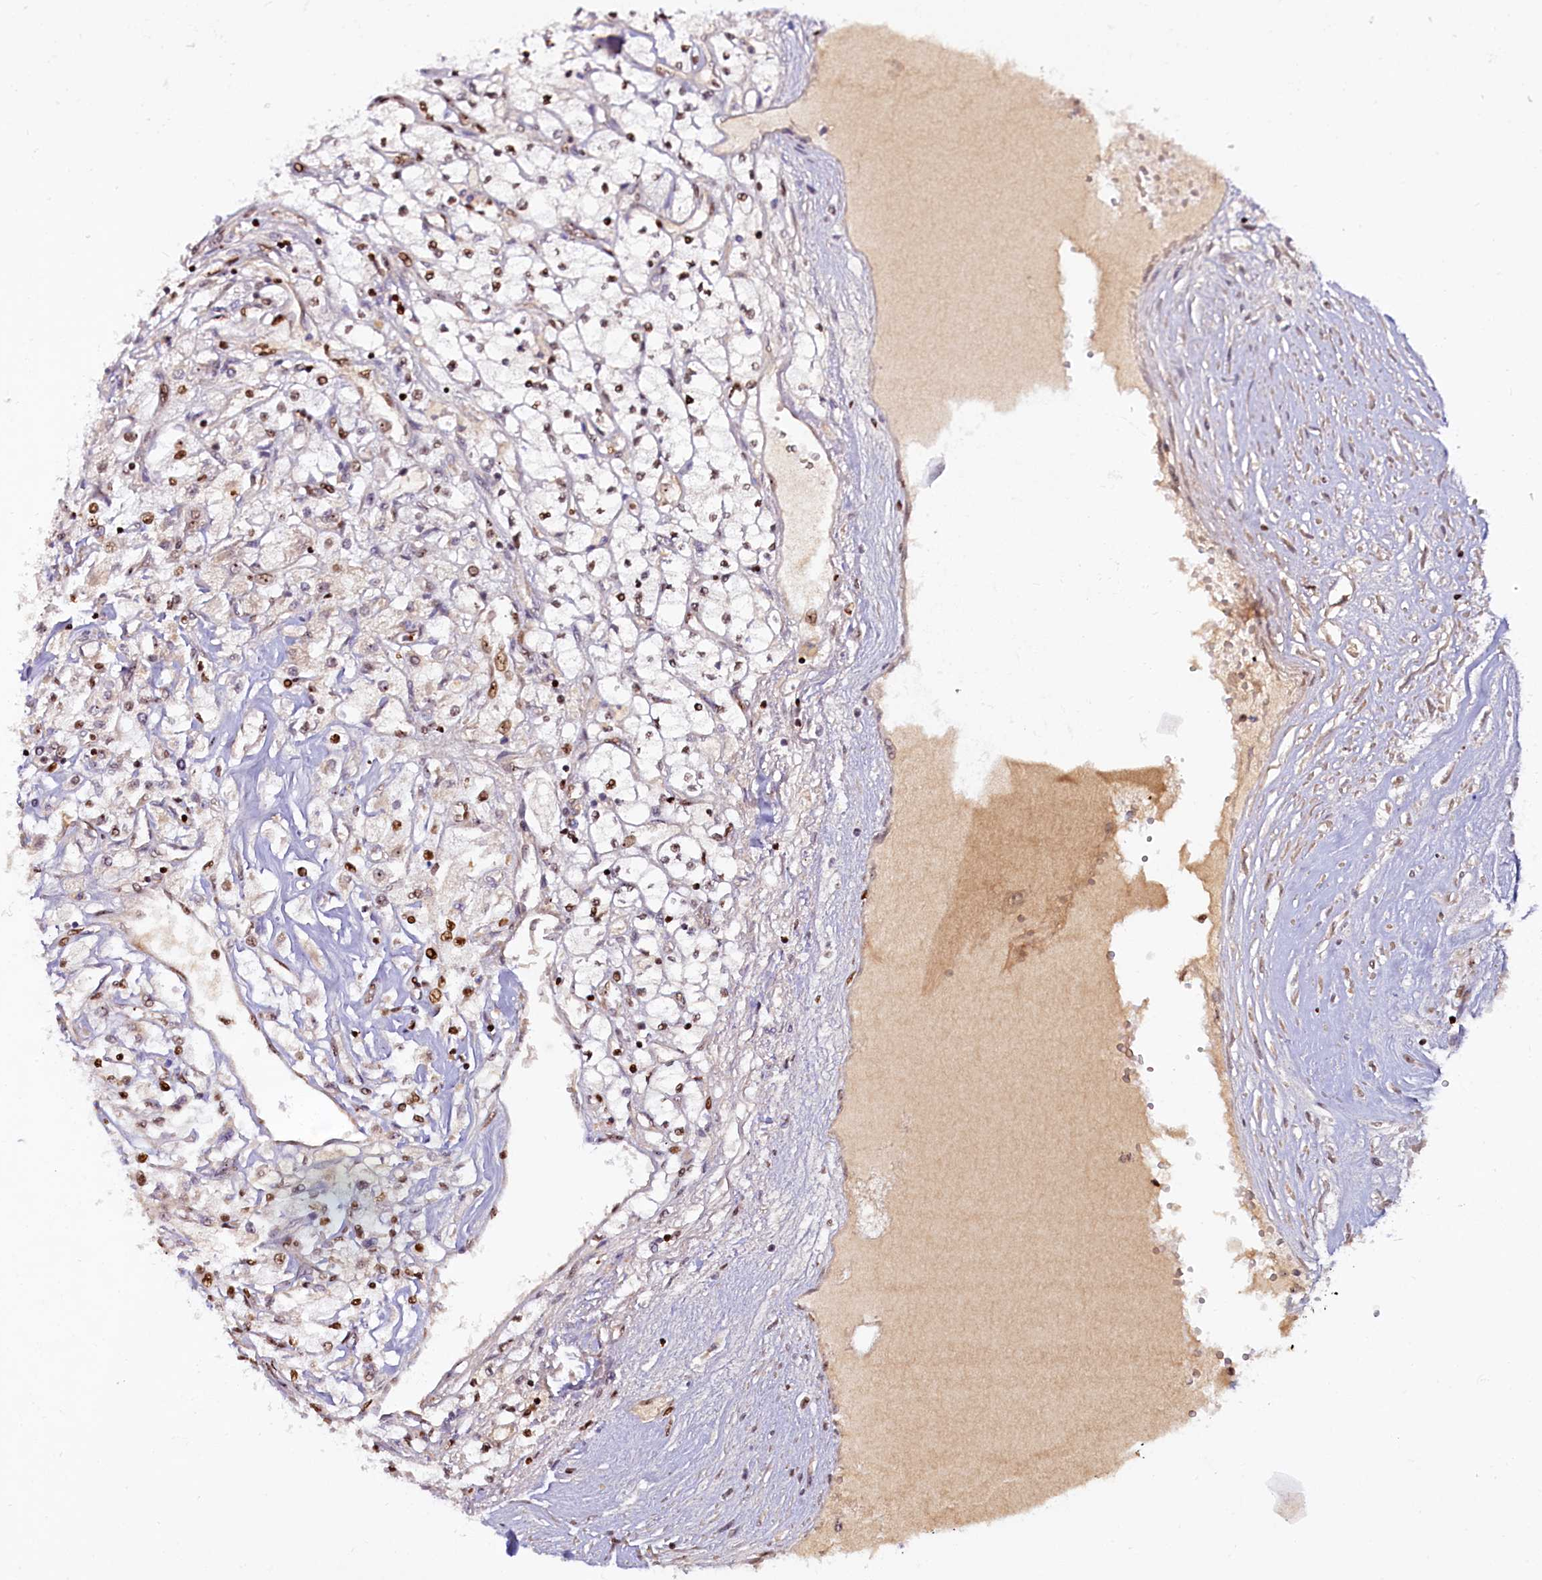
{"staining": {"intensity": "moderate", "quantity": "25%-75%", "location": "nuclear"}, "tissue": "renal cancer", "cell_type": "Tumor cells", "image_type": "cancer", "snomed": [{"axis": "morphology", "description": "Adenocarcinoma, NOS"}, {"axis": "topography", "description": "Kidney"}], "caption": "Approximately 25%-75% of tumor cells in adenocarcinoma (renal) exhibit moderate nuclear protein expression as visualized by brown immunohistochemical staining.", "gene": "TCOF1", "patient": {"sex": "male", "age": 80}}